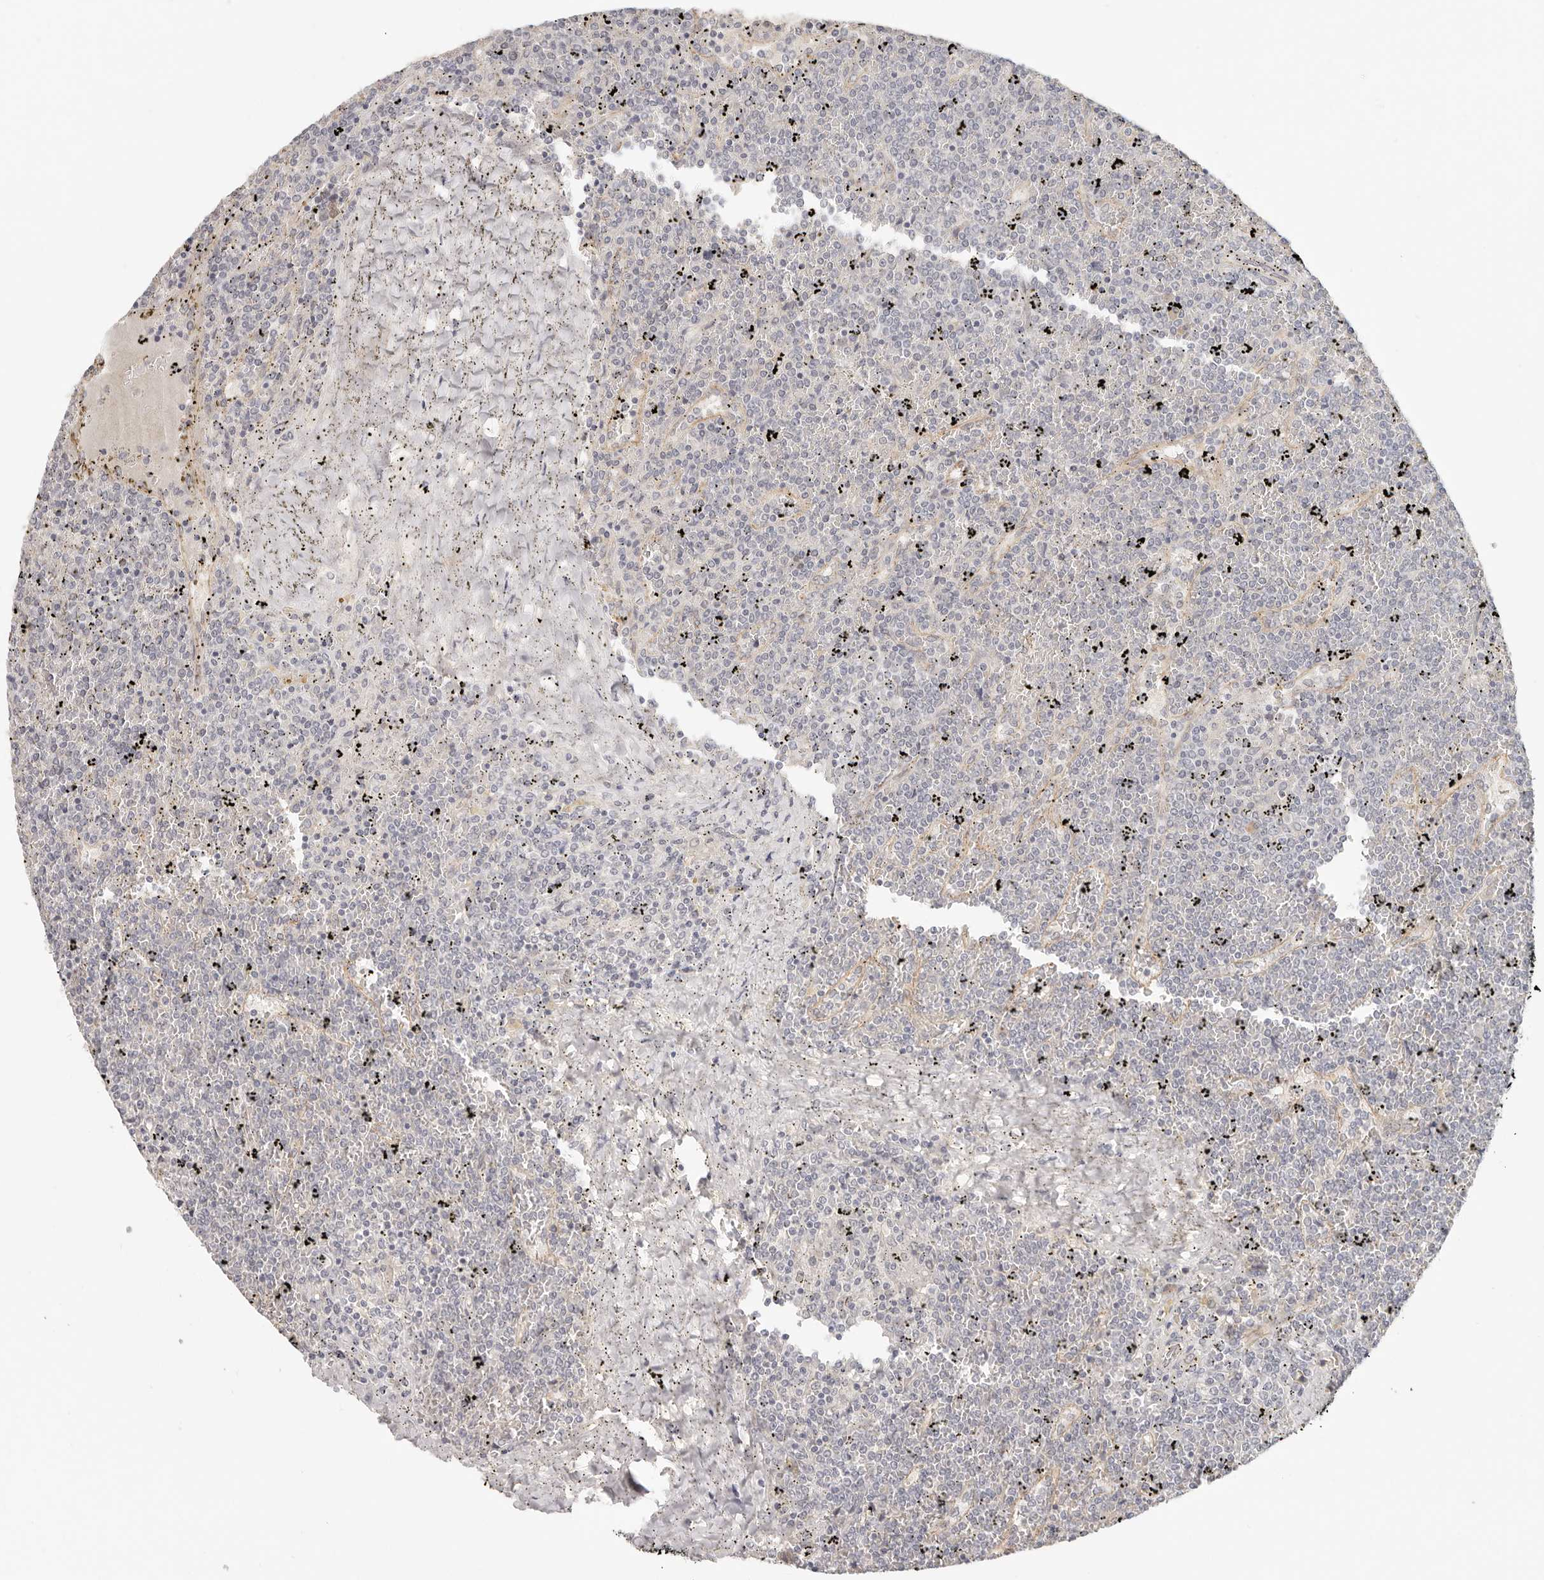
{"staining": {"intensity": "negative", "quantity": "none", "location": "none"}, "tissue": "lymphoma", "cell_type": "Tumor cells", "image_type": "cancer", "snomed": [{"axis": "morphology", "description": "Malignant lymphoma, non-Hodgkin's type, Low grade"}, {"axis": "topography", "description": "Spleen"}], "caption": "Micrograph shows no significant protein positivity in tumor cells of low-grade malignant lymphoma, non-Hodgkin's type. (DAB immunohistochemistry (IHC) visualized using brightfield microscopy, high magnification).", "gene": "ANXA9", "patient": {"sex": "female", "age": 19}}